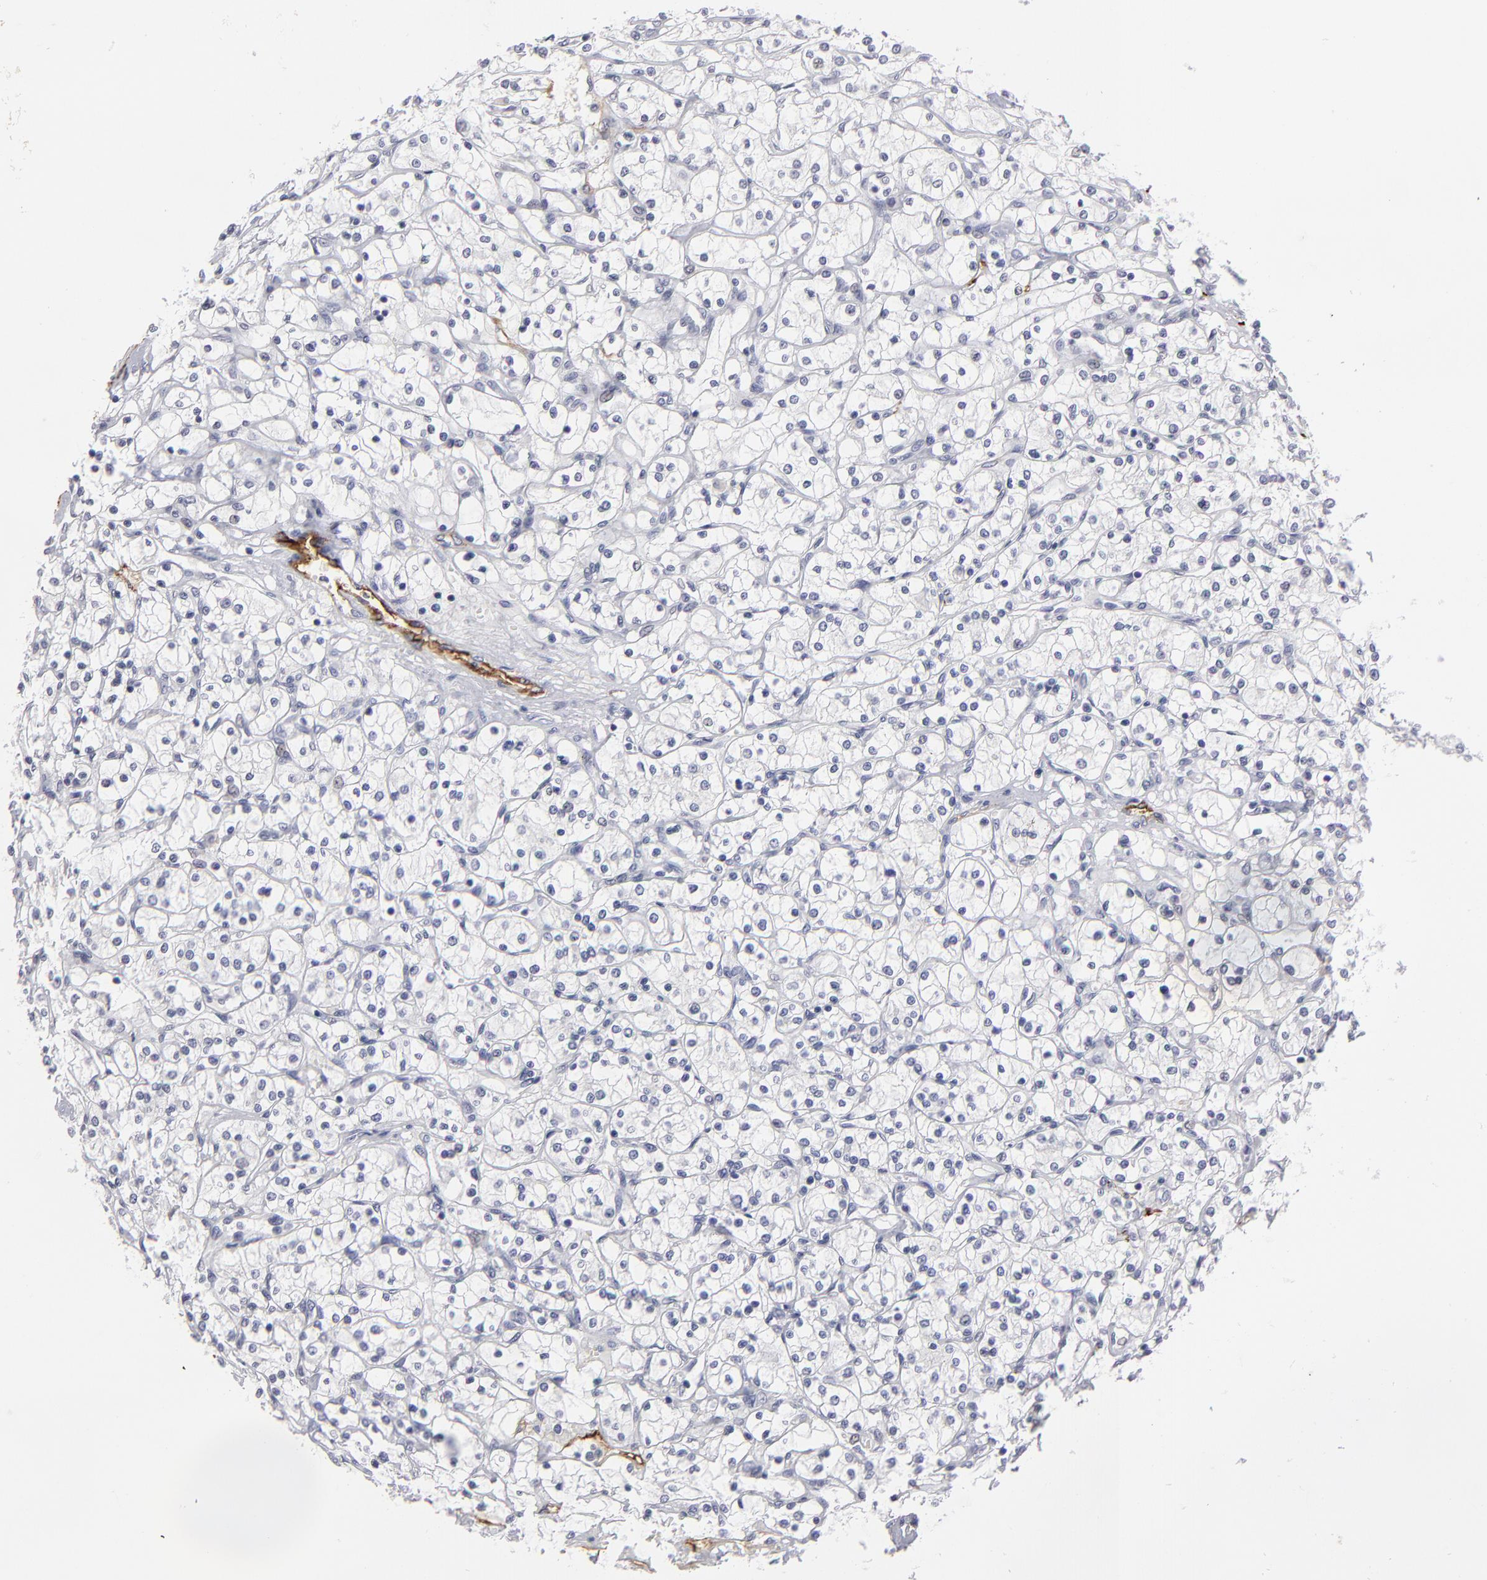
{"staining": {"intensity": "negative", "quantity": "none", "location": "none"}, "tissue": "renal cancer", "cell_type": "Tumor cells", "image_type": "cancer", "snomed": [{"axis": "morphology", "description": "Adenocarcinoma, NOS"}, {"axis": "topography", "description": "Kidney"}], "caption": "Tumor cells show no significant protein staining in renal adenocarcinoma.", "gene": "CADM3", "patient": {"sex": "male", "age": 61}}